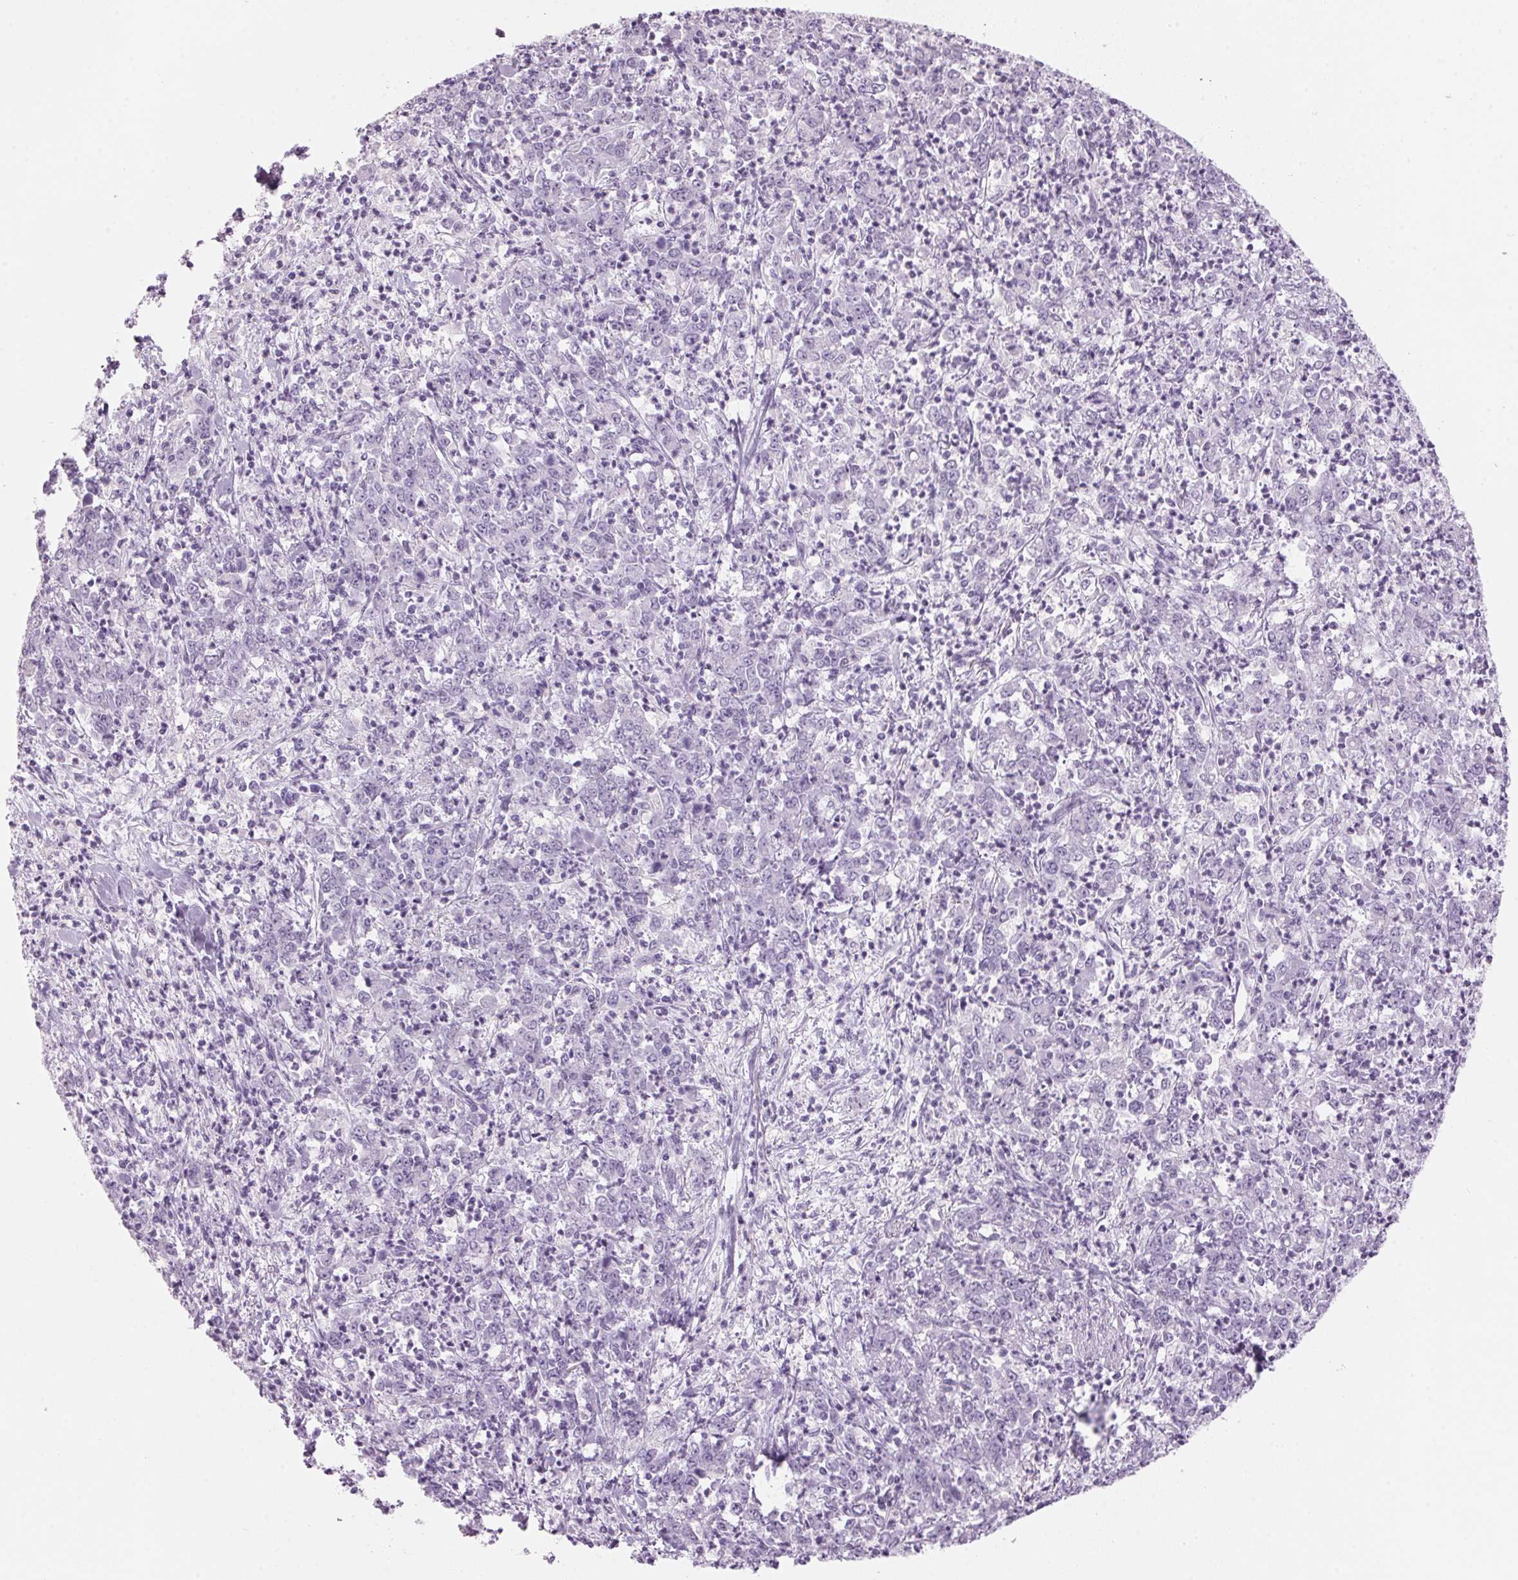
{"staining": {"intensity": "negative", "quantity": "none", "location": "none"}, "tissue": "stomach cancer", "cell_type": "Tumor cells", "image_type": "cancer", "snomed": [{"axis": "morphology", "description": "Adenocarcinoma, NOS"}, {"axis": "topography", "description": "Stomach, lower"}], "caption": "There is no significant expression in tumor cells of stomach cancer.", "gene": "ADAM20", "patient": {"sex": "female", "age": 71}}